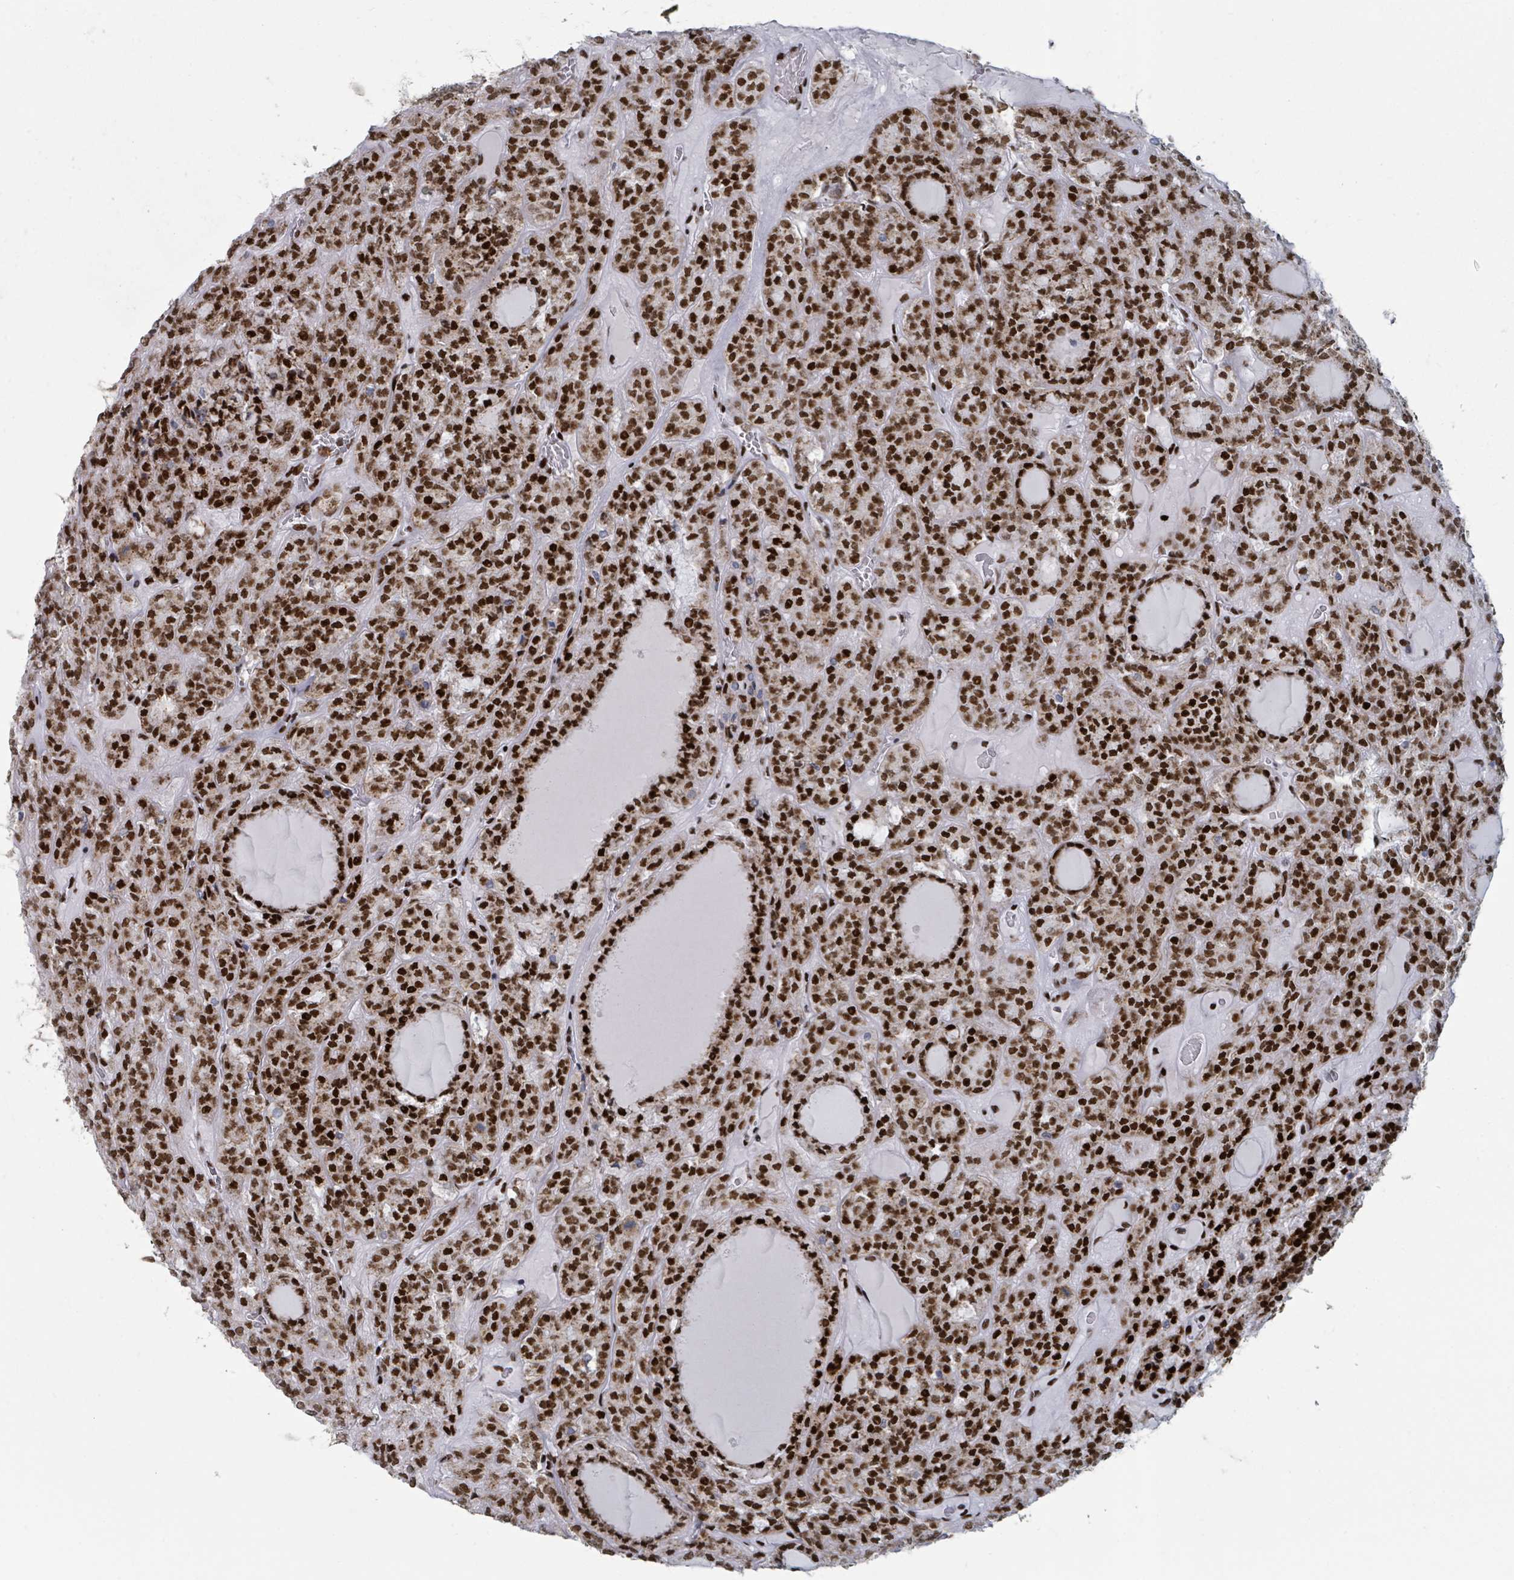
{"staining": {"intensity": "strong", "quantity": ">75%", "location": "nuclear"}, "tissue": "thyroid cancer", "cell_type": "Tumor cells", "image_type": "cancer", "snomed": [{"axis": "morphology", "description": "Follicular adenoma carcinoma, NOS"}, {"axis": "topography", "description": "Thyroid gland"}], "caption": "A high amount of strong nuclear expression is seen in about >75% of tumor cells in thyroid cancer tissue. (Brightfield microscopy of DAB IHC at high magnification).", "gene": "DHX16", "patient": {"sex": "female", "age": 63}}